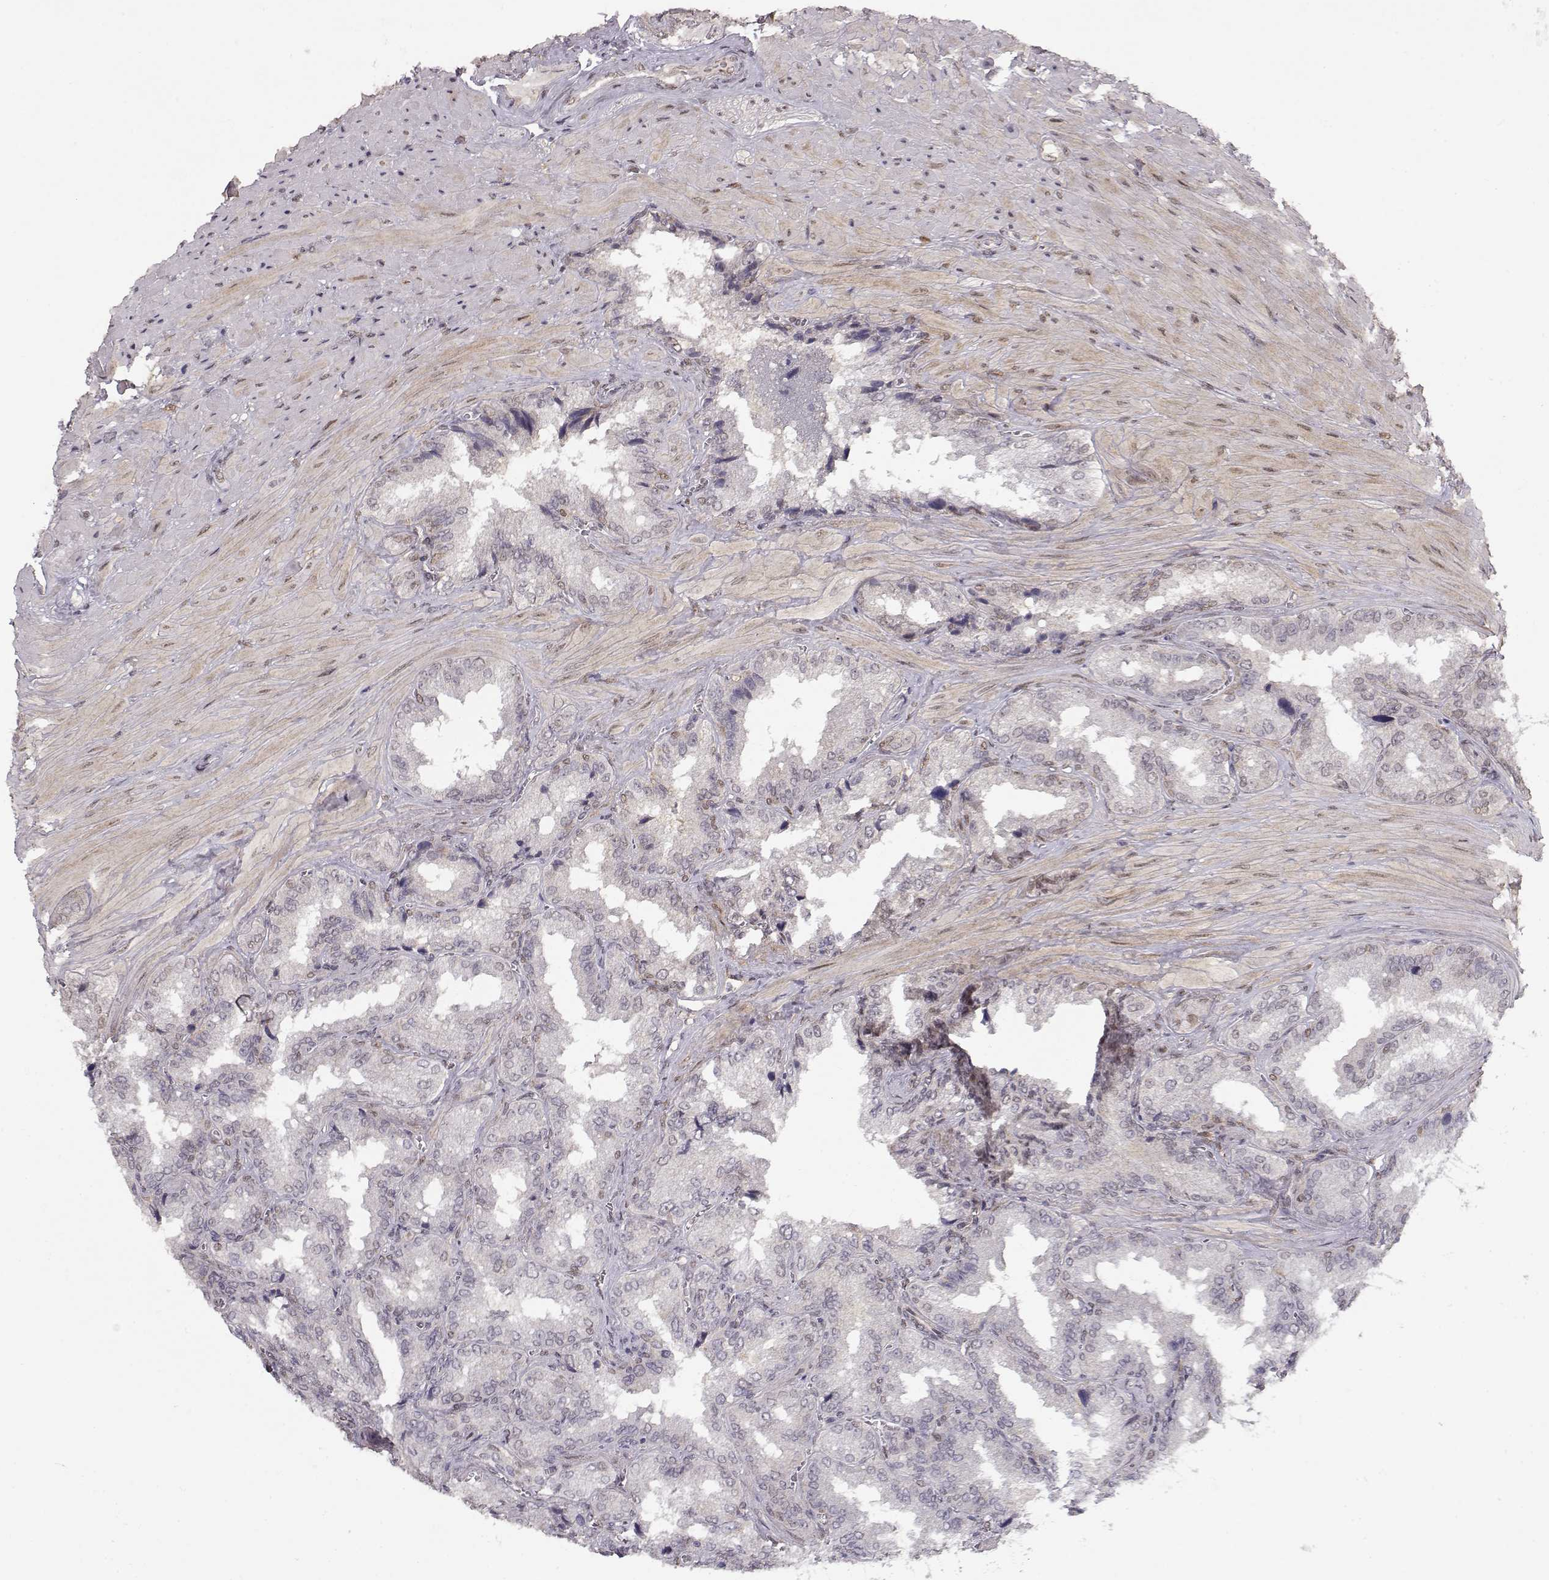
{"staining": {"intensity": "weak", "quantity": "25%-75%", "location": "nuclear"}, "tissue": "seminal vesicle", "cell_type": "Glandular cells", "image_type": "normal", "snomed": [{"axis": "morphology", "description": "Normal tissue, NOS"}, {"axis": "topography", "description": "Seminal veicle"}], "caption": "Protein expression analysis of benign seminal vesicle reveals weak nuclear positivity in about 25%-75% of glandular cells.", "gene": "CDK4", "patient": {"sex": "male", "age": 37}}